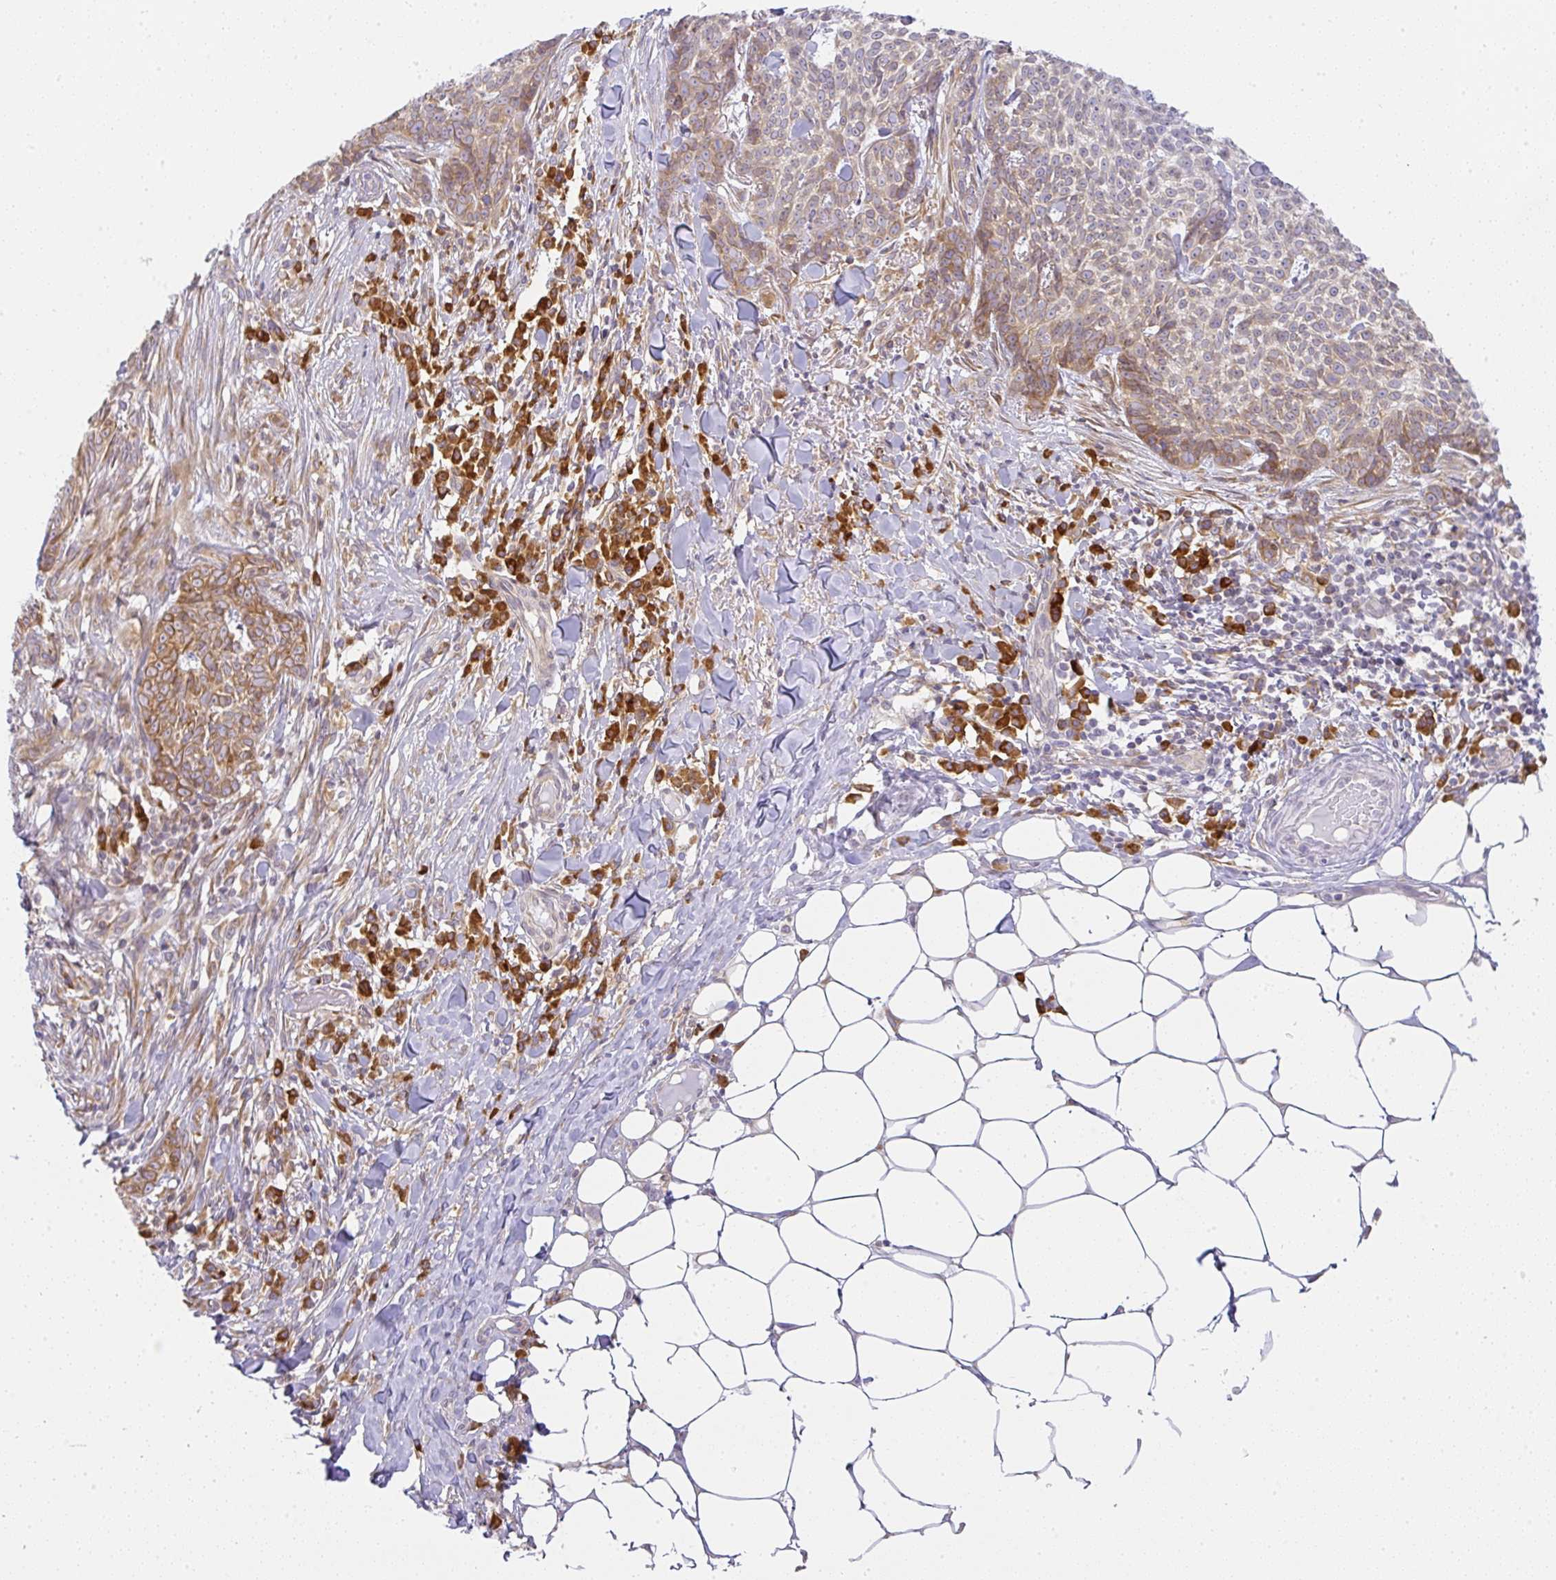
{"staining": {"intensity": "moderate", "quantity": ">75%", "location": "cytoplasmic/membranous"}, "tissue": "skin cancer", "cell_type": "Tumor cells", "image_type": "cancer", "snomed": [{"axis": "morphology", "description": "Basal cell carcinoma"}, {"axis": "topography", "description": "Skin"}], "caption": "Moderate cytoplasmic/membranous protein staining is seen in approximately >75% of tumor cells in basal cell carcinoma (skin).", "gene": "DERL2", "patient": {"sex": "female", "age": 93}}